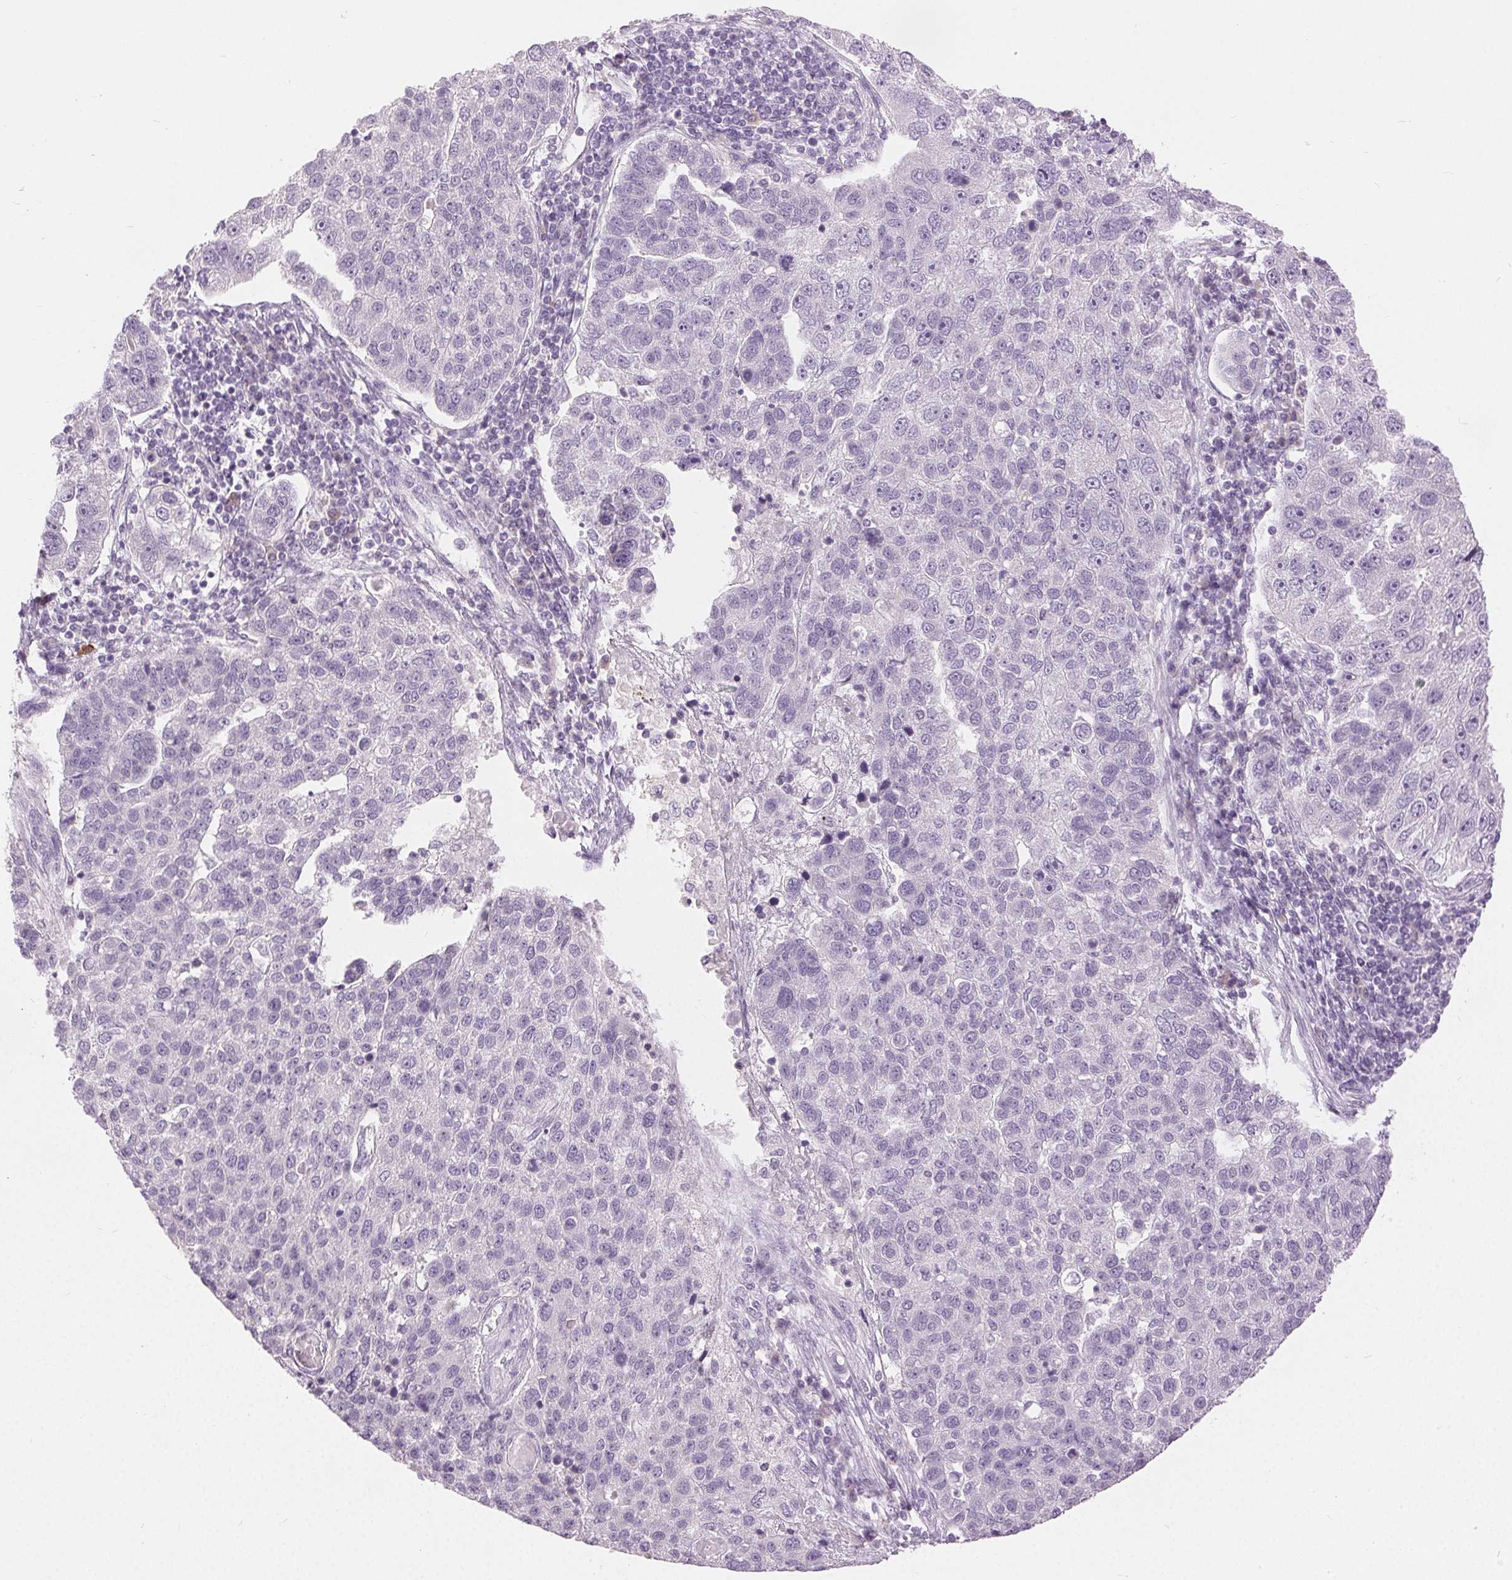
{"staining": {"intensity": "negative", "quantity": "none", "location": "none"}, "tissue": "pancreatic cancer", "cell_type": "Tumor cells", "image_type": "cancer", "snomed": [{"axis": "morphology", "description": "Adenocarcinoma, NOS"}, {"axis": "topography", "description": "Pancreas"}], "caption": "Tumor cells show no significant protein expression in pancreatic adenocarcinoma.", "gene": "DSG3", "patient": {"sex": "female", "age": 61}}